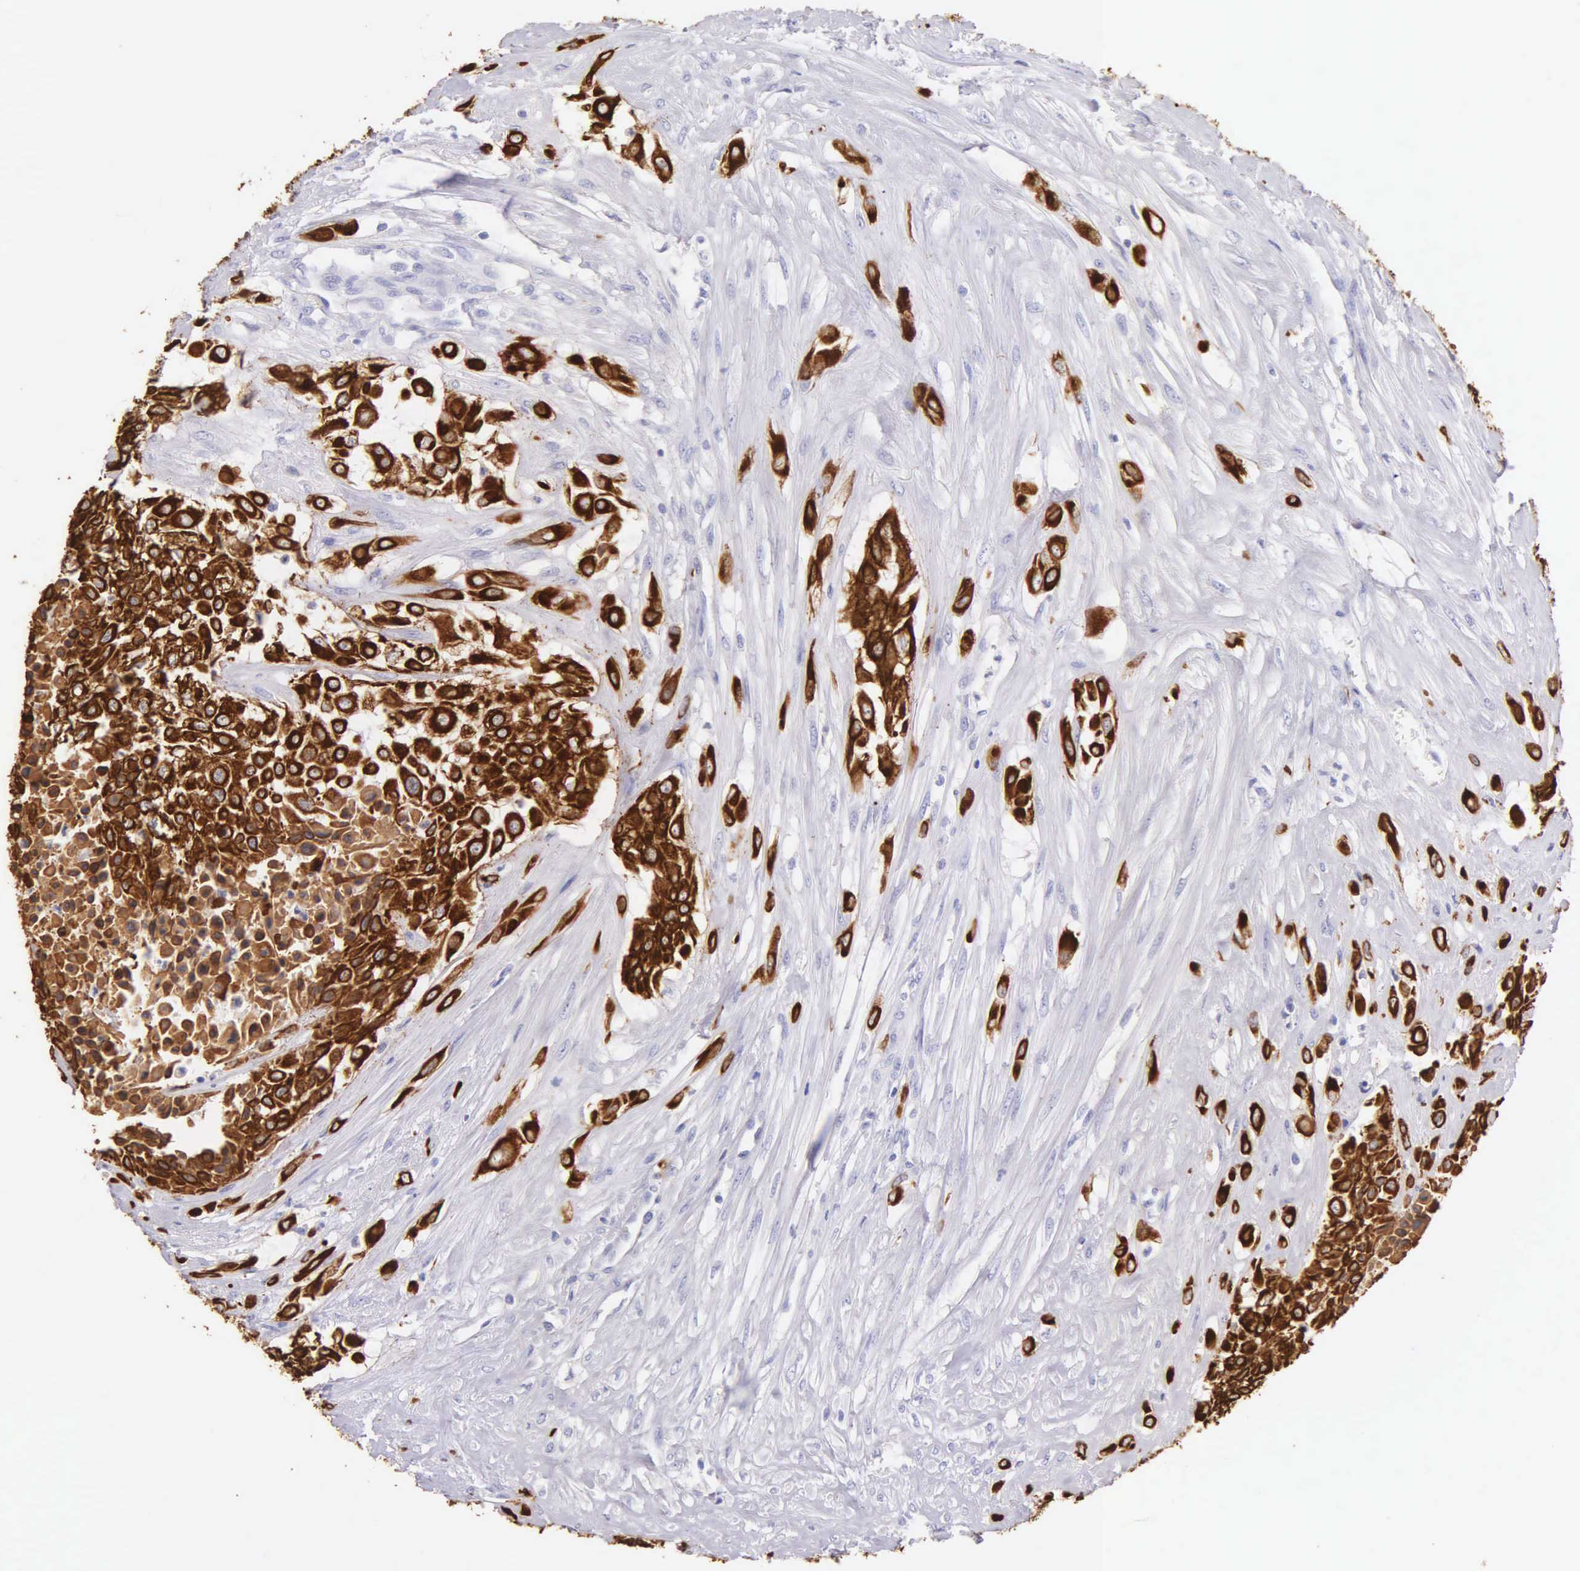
{"staining": {"intensity": "strong", "quantity": ">75%", "location": "cytoplasmic/membranous"}, "tissue": "urothelial cancer", "cell_type": "Tumor cells", "image_type": "cancer", "snomed": [{"axis": "morphology", "description": "Urothelial carcinoma, High grade"}, {"axis": "topography", "description": "Urinary bladder"}], "caption": "Immunohistochemical staining of urothelial cancer shows high levels of strong cytoplasmic/membranous positivity in about >75% of tumor cells.", "gene": "KRT17", "patient": {"sex": "male", "age": 57}}